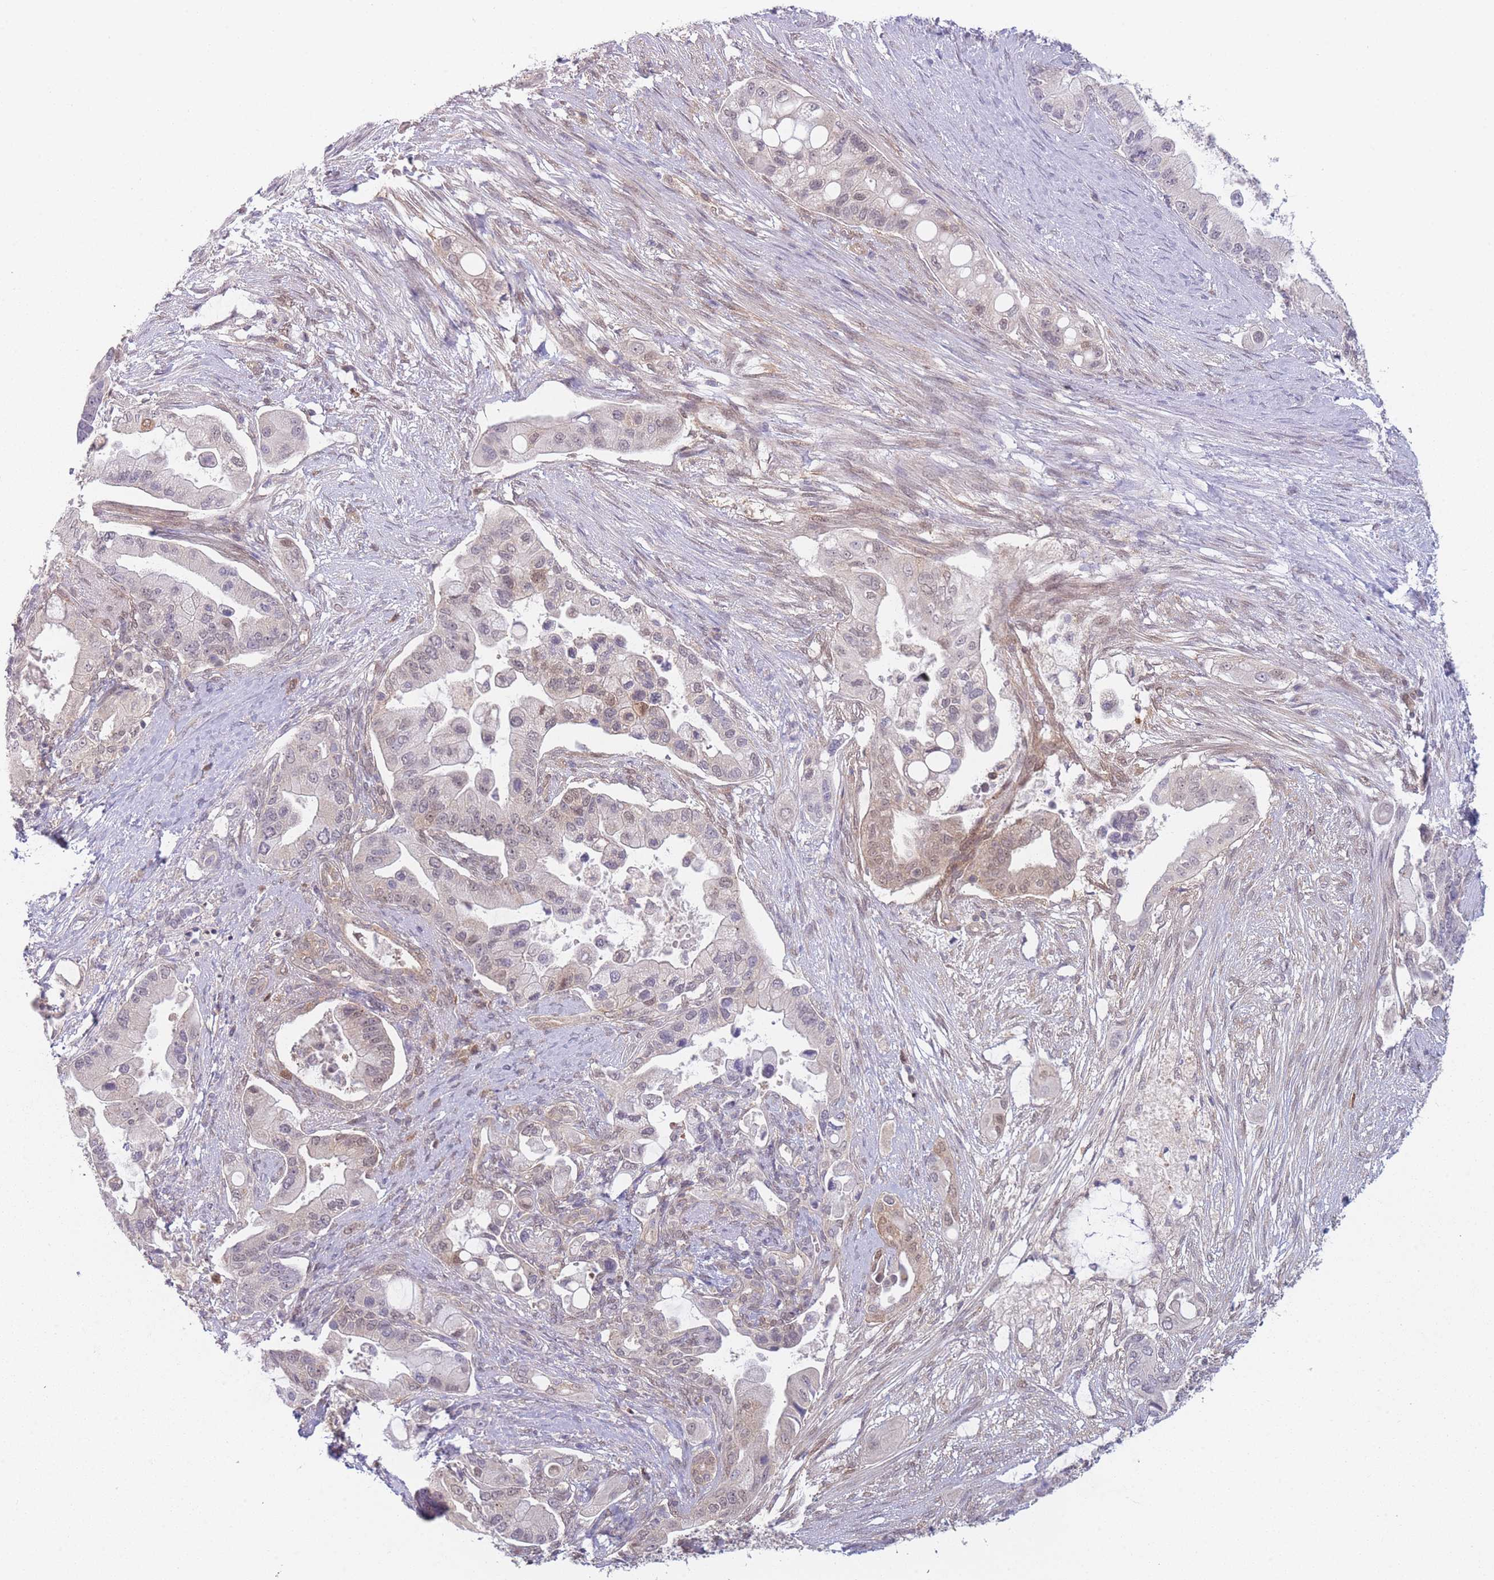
{"staining": {"intensity": "weak", "quantity": "<25%", "location": "cytoplasmic/membranous,nuclear"}, "tissue": "pancreatic cancer", "cell_type": "Tumor cells", "image_type": "cancer", "snomed": [{"axis": "morphology", "description": "Adenocarcinoma, NOS"}, {"axis": "topography", "description": "Pancreas"}], "caption": "Immunohistochemical staining of pancreatic cancer demonstrates no significant staining in tumor cells.", "gene": "MRI1", "patient": {"sex": "male", "age": 57}}